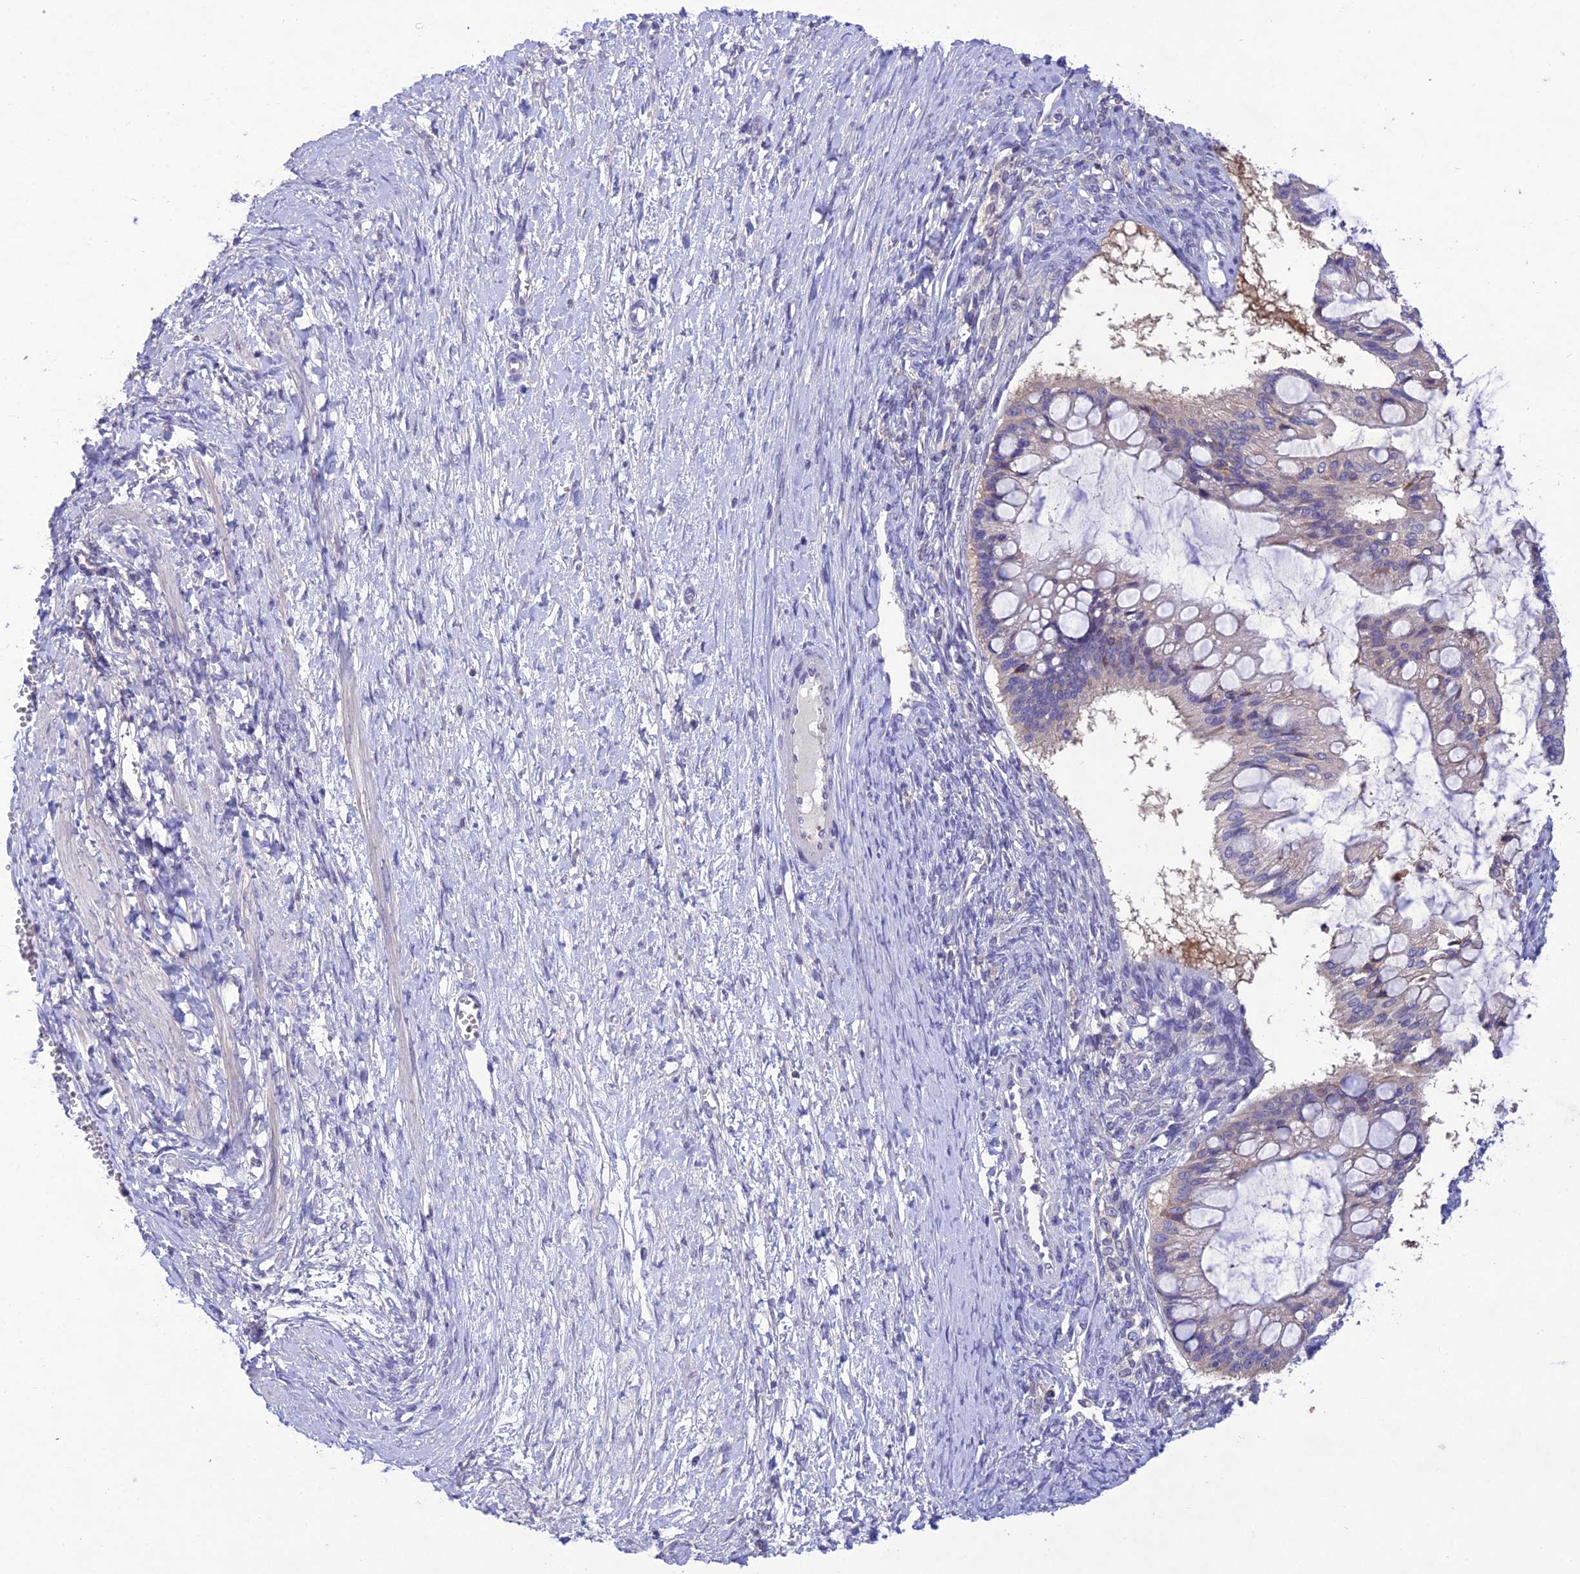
{"staining": {"intensity": "negative", "quantity": "none", "location": "none"}, "tissue": "ovarian cancer", "cell_type": "Tumor cells", "image_type": "cancer", "snomed": [{"axis": "morphology", "description": "Cystadenocarcinoma, mucinous, NOS"}, {"axis": "topography", "description": "Ovary"}], "caption": "Tumor cells show no significant staining in mucinous cystadenocarcinoma (ovarian). (Brightfield microscopy of DAB IHC at high magnification).", "gene": "SNX24", "patient": {"sex": "female", "age": 73}}